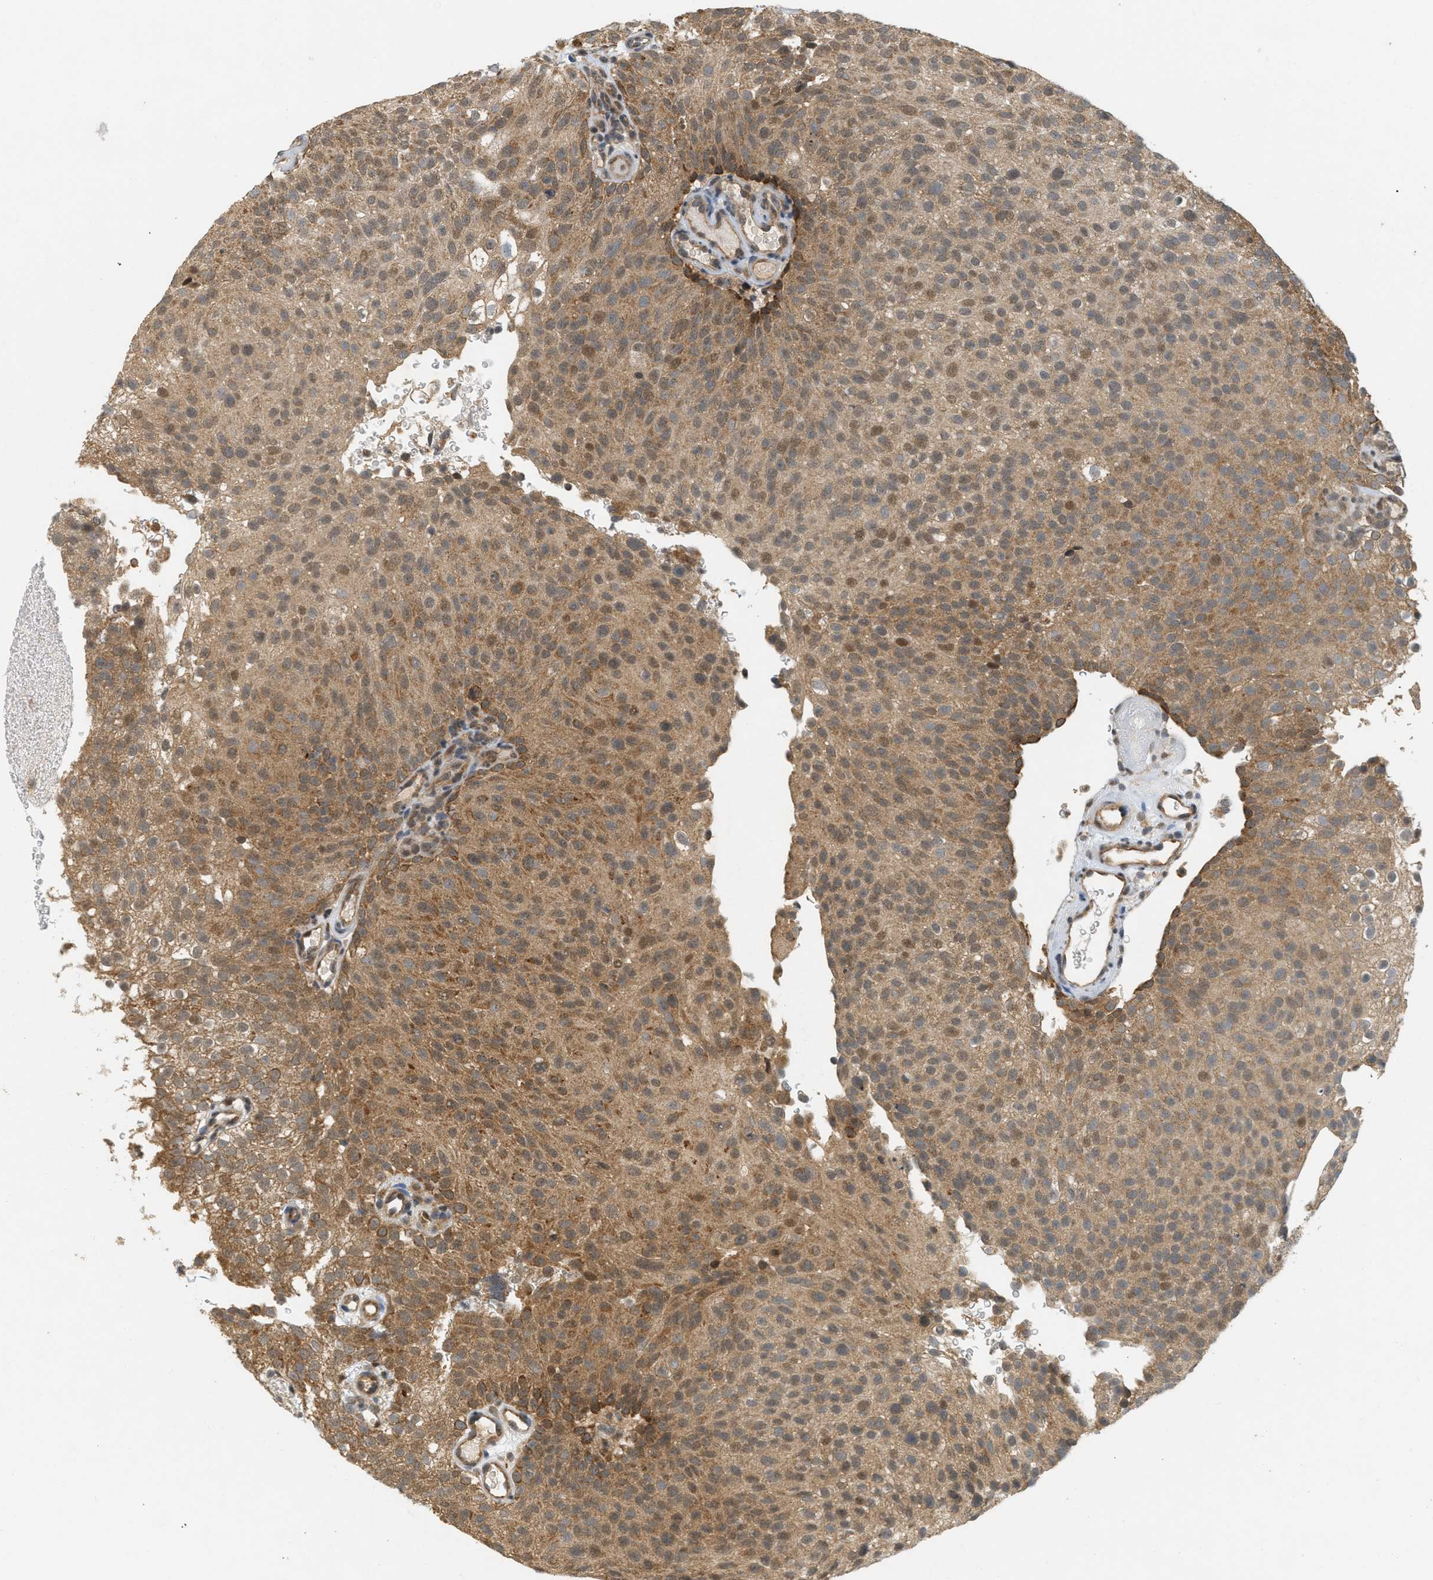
{"staining": {"intensity": "moderate", "quantity": ">75%", "location": "cytoplasmic/membranous,nuclear"}, "tissue": "urothelial cancer", "cell_type": "Tumor cells", "image_type": "cancer", "snomed": [{"axis": "morphology", "description": "Urothelial carcinoma, Low grade"}, {"axis": "topography", "description": "Urinary bladder"}], "caption": "Immunohistochemical staining of human urothelial carcinoma (low-grade) exhibits medium levels of moderate cytoplasmic/membranous and nuclear staining in approximately >75% of tumor cells.", "gene": "PRKD1", "patient": {"sex": "male", "age": 78}}